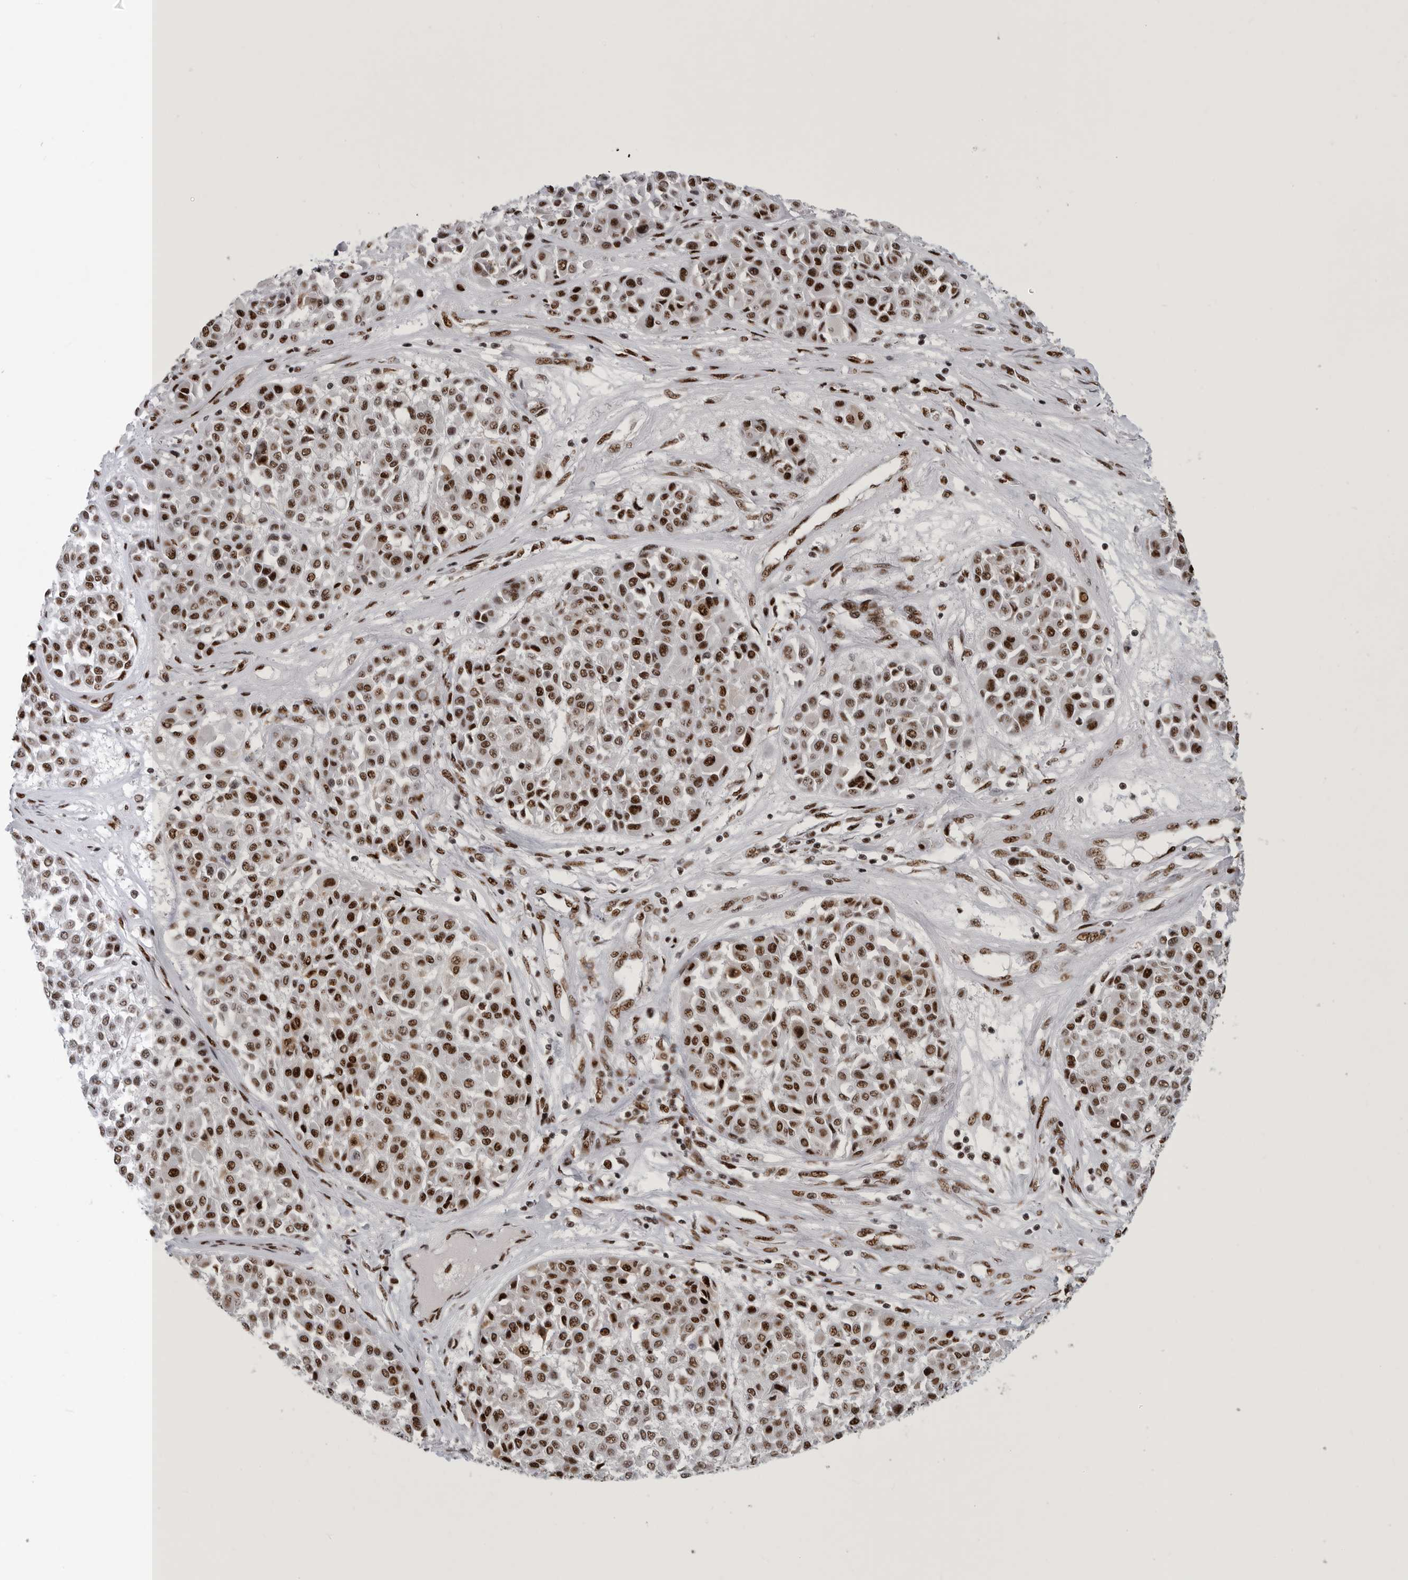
{"staining": {"intensity": "moderate", "quantity": ">75%", "location": "nuclear"}, "tissue": "melanoma", "cell_type": "Tumor cells", "image_type": "cancer", "snomed": [{"axis": "morphology", "description": "Malignant melanoma, Metastatic site"}, {"axis": "topography", "description": "Soft tissue"}], "caption": "A brown stain highlights moderate nuclear expression of a protein in human malignant melanoma (metastatic site) tumor cells.", "gene": "BCLAF1", "patient": {"sex": "male", "age": 41}}